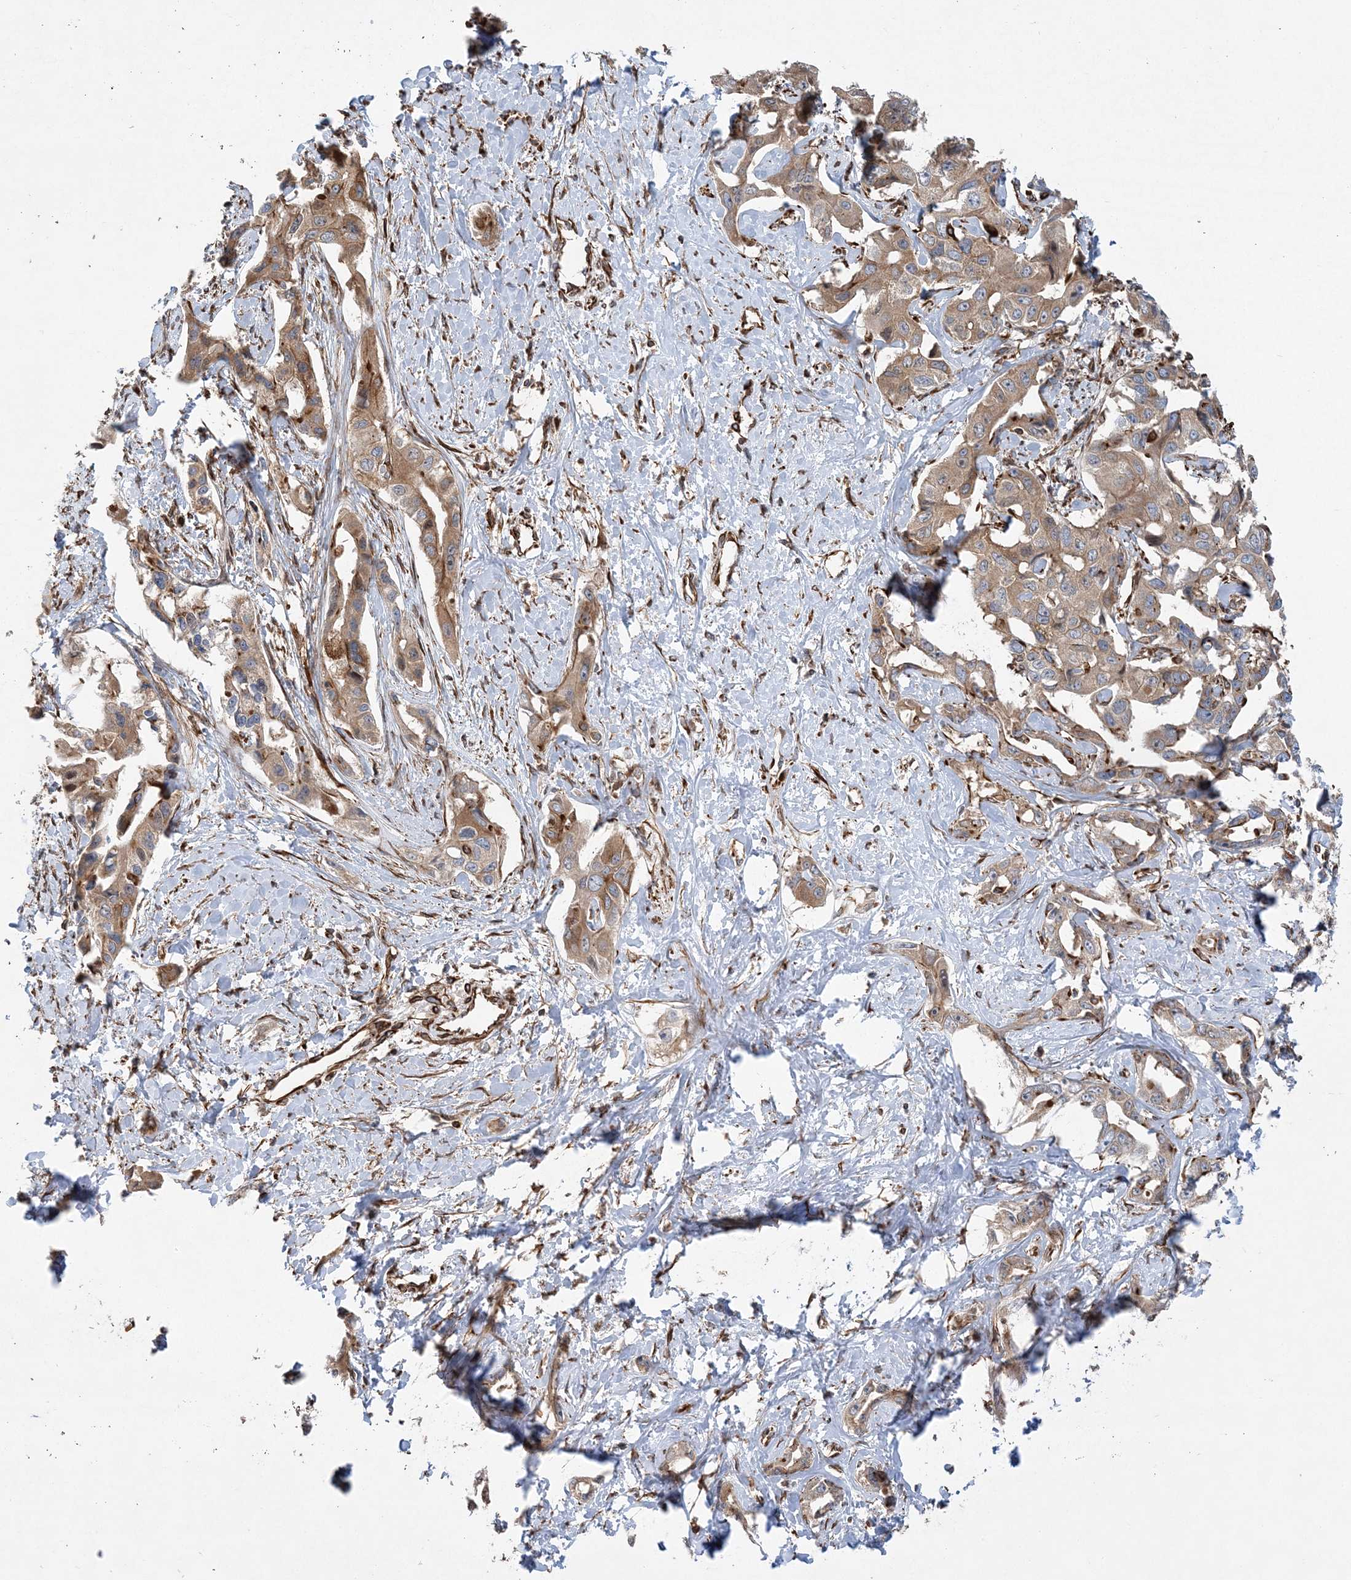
{"staining": {"intensity": "moderate", "quantity": ">75%", "location": "cytoplasmic/membranous"}, "tissue": "liver cancer", "cell_type": "Tumor cells", "image_type": "cancer", "snomed": [{"axis": "morphology", "description": "Cholangiocarcinoma"}, {"axis": "topography", "description": "Liver"}], "caption": "There is medium levels of moderate cytoplasmic/membranous staining in tumor cells of liver cholangiocarcinoma, as demonstrated by immunohistochemical staining (brown color).", "gene": "FAM114A2", "patient": {"sex": "male", "age": 59}}